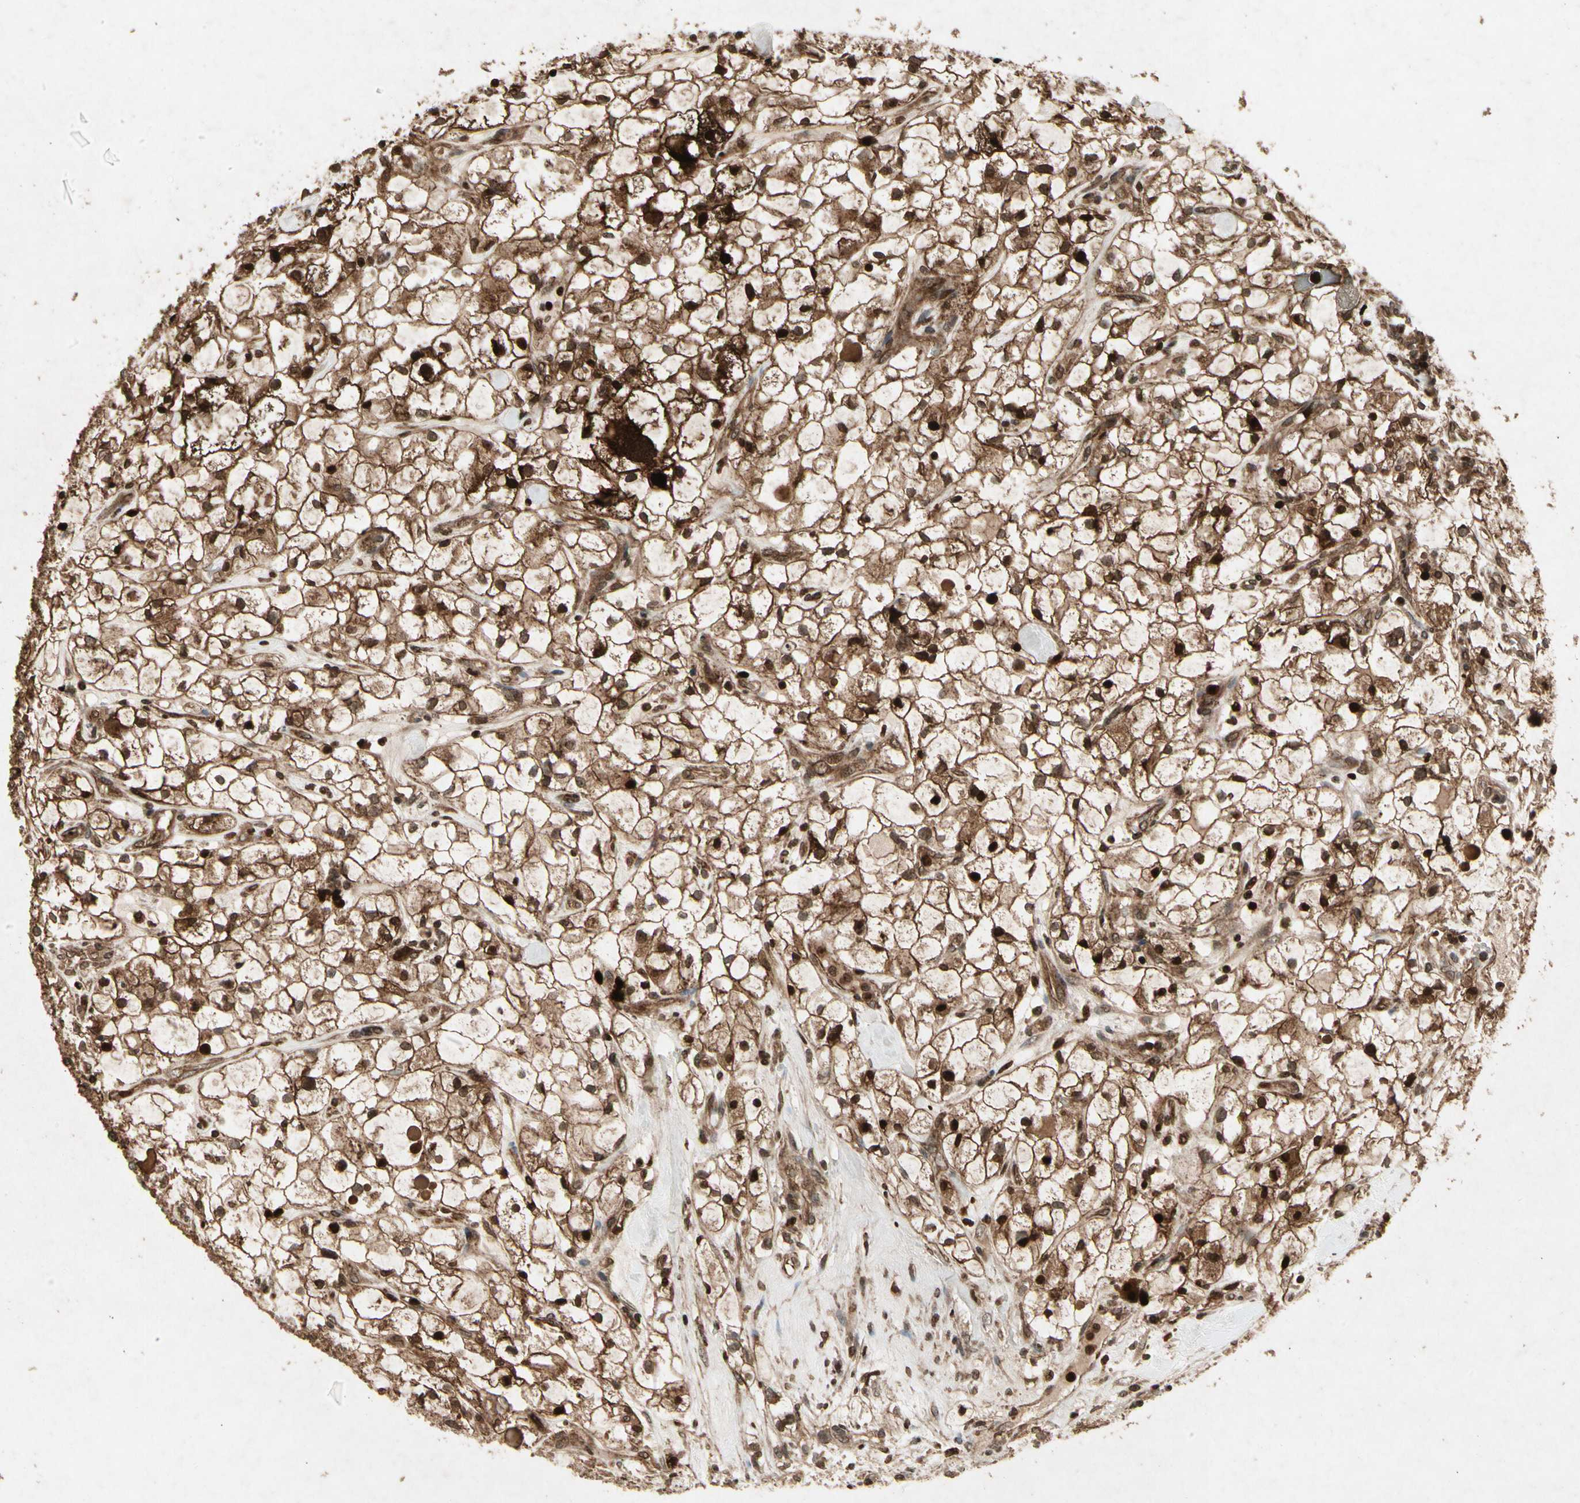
{"staining": {"intensity": "strong", "quantity": ">75%", "location": "cytoplasmic/membranous,nuclear"}, "tissue": "renal cancer", "cell_type": "Tumor cells", "image_type": "cancer", "snomed": [{"axis": "morphology", "description": "Adenocarcinoma, NOS"}, {"axis": "topography", "description": "Kidney"}], "caption": "An IHC image of neoplastic tissue is shown. Protein staining in brown labels strong cytoplasmic/membranous and nuclear positivity in adenocarcinoma (renal) within tumor cells. The staining was performed using DAB, with brown indicating positive protein expression. Nuclei are stained blue with hematoxylin.", "gene": "GLRX", "patient": {"sex": "female", "age": 60}}